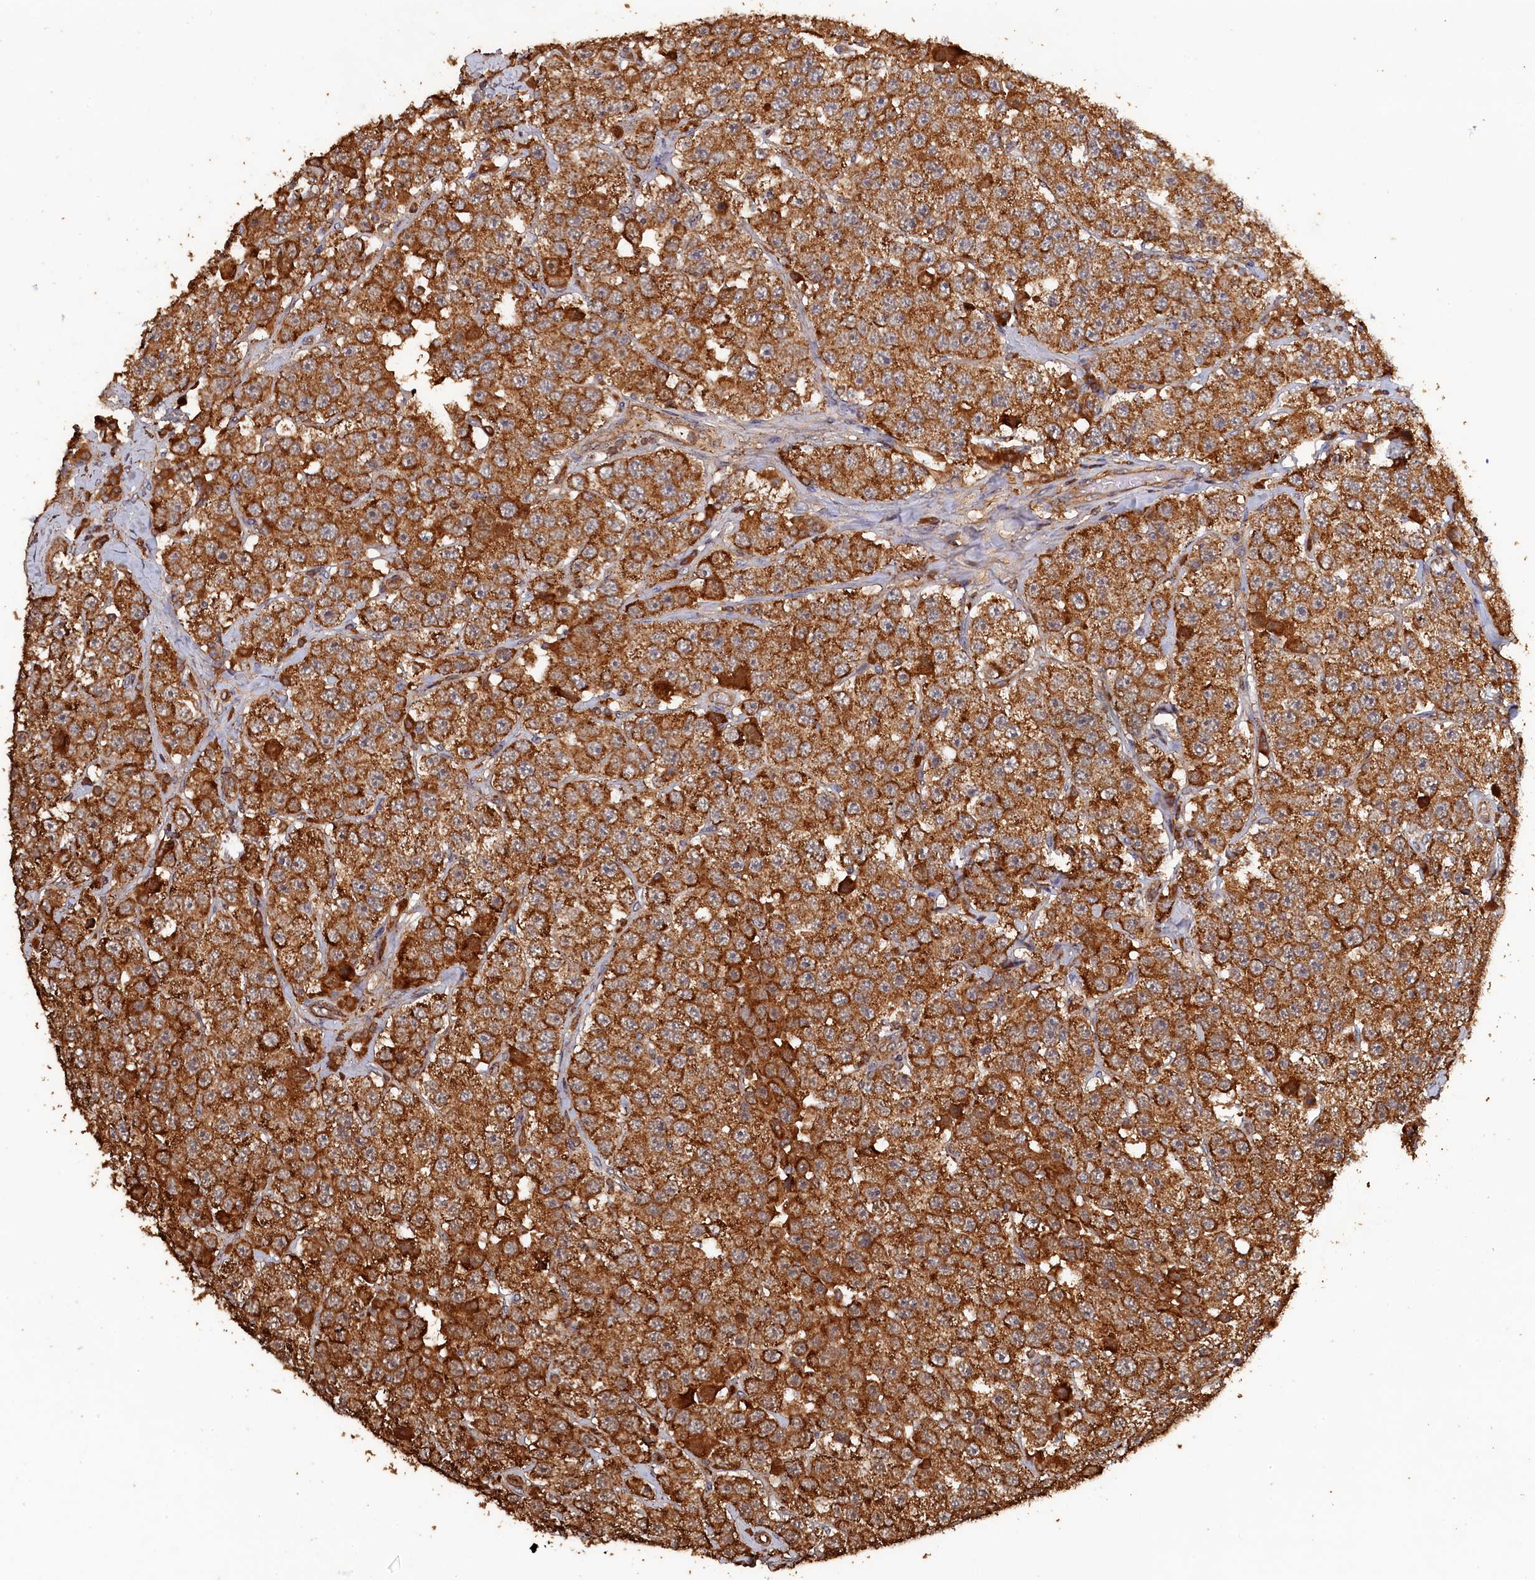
{"staining": {"intensity": "moderate", "quantity": ">75%", "location": "cytoplasmic/membranous"}, "tissue": "testis cancer", "cell_type": "Tumor cells", "image_type": "cancer", "snomed": [{"axis": "morphology", "description": "Seminoma, NOS"}, {"axis": "topography", "description": "Testis"}], "caption": "A histopathology image of human testis cancer stained for a protein exhibits moderate cytoplasmic/membranous brown staining in tumor cells.", "gene": "SNX33", "patient": {"sex": "male", "age": 28}}